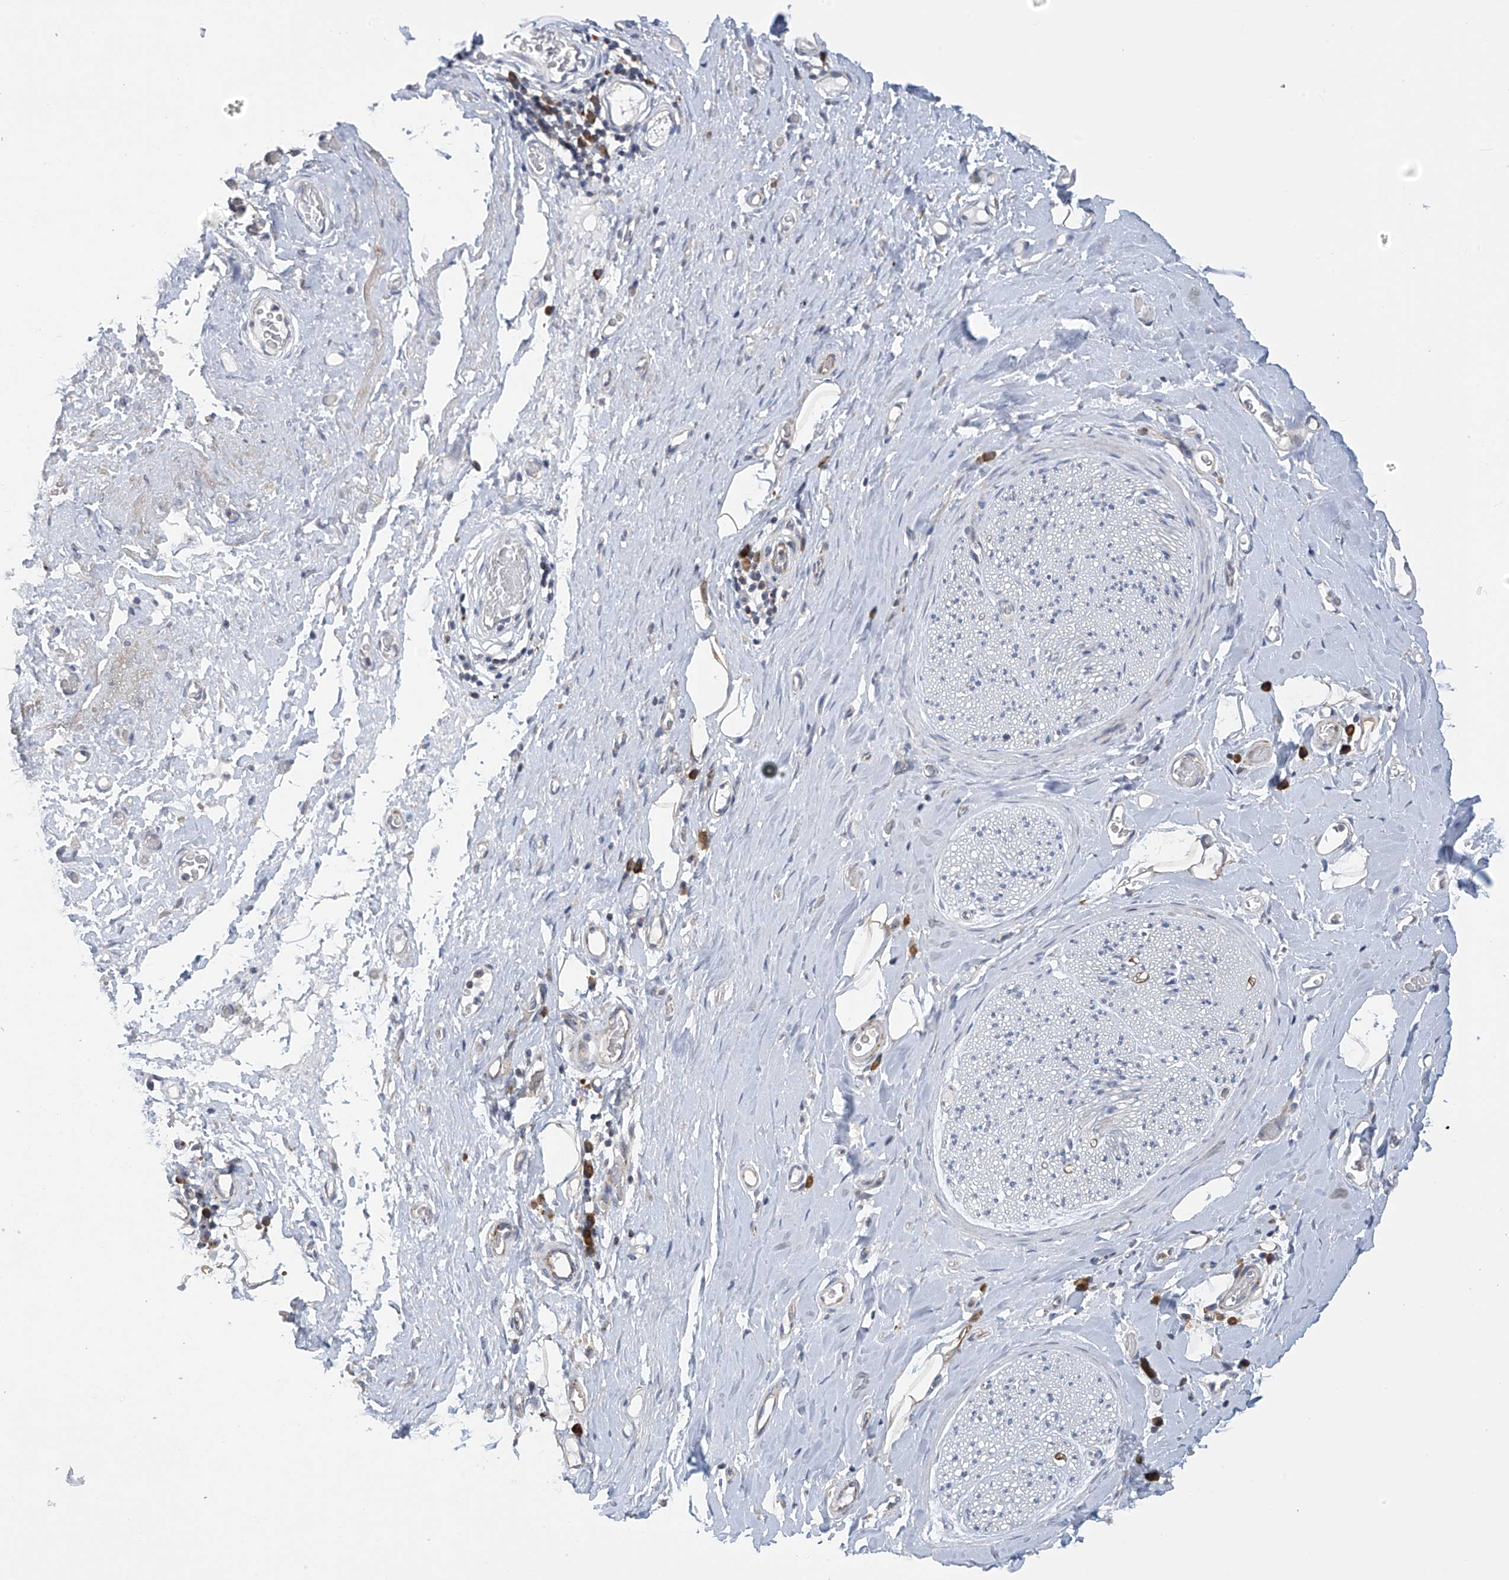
{"staining": {"intensity": "moderate", "quantity": ">75%", "location": "cytoplasmic/membranous"}, "tissue": "adipose tissue", "cell_type": "Adipocytes", "image_type": "normal", "snomed": [{"axis": "morphology", "description": "Normal tissue, NOS"}, {"axis": "morphology", "description": "Adenocarcinoma, NOS"}, {"axis": "topography", "description": "Esophagus"}, {"axis": "topography", "description": "Stomach, upper"}, {"axis": "topography", "description": "Peripheral nerve tissue"}], "caption": "The immunohistochemical stain highlights moderate cytoplasmic/membranous positivity in adipocytes of unremarkable adipose tissue.", "gene": "SLCO4A1", "patient": {"sex": "male", "age": 62}}